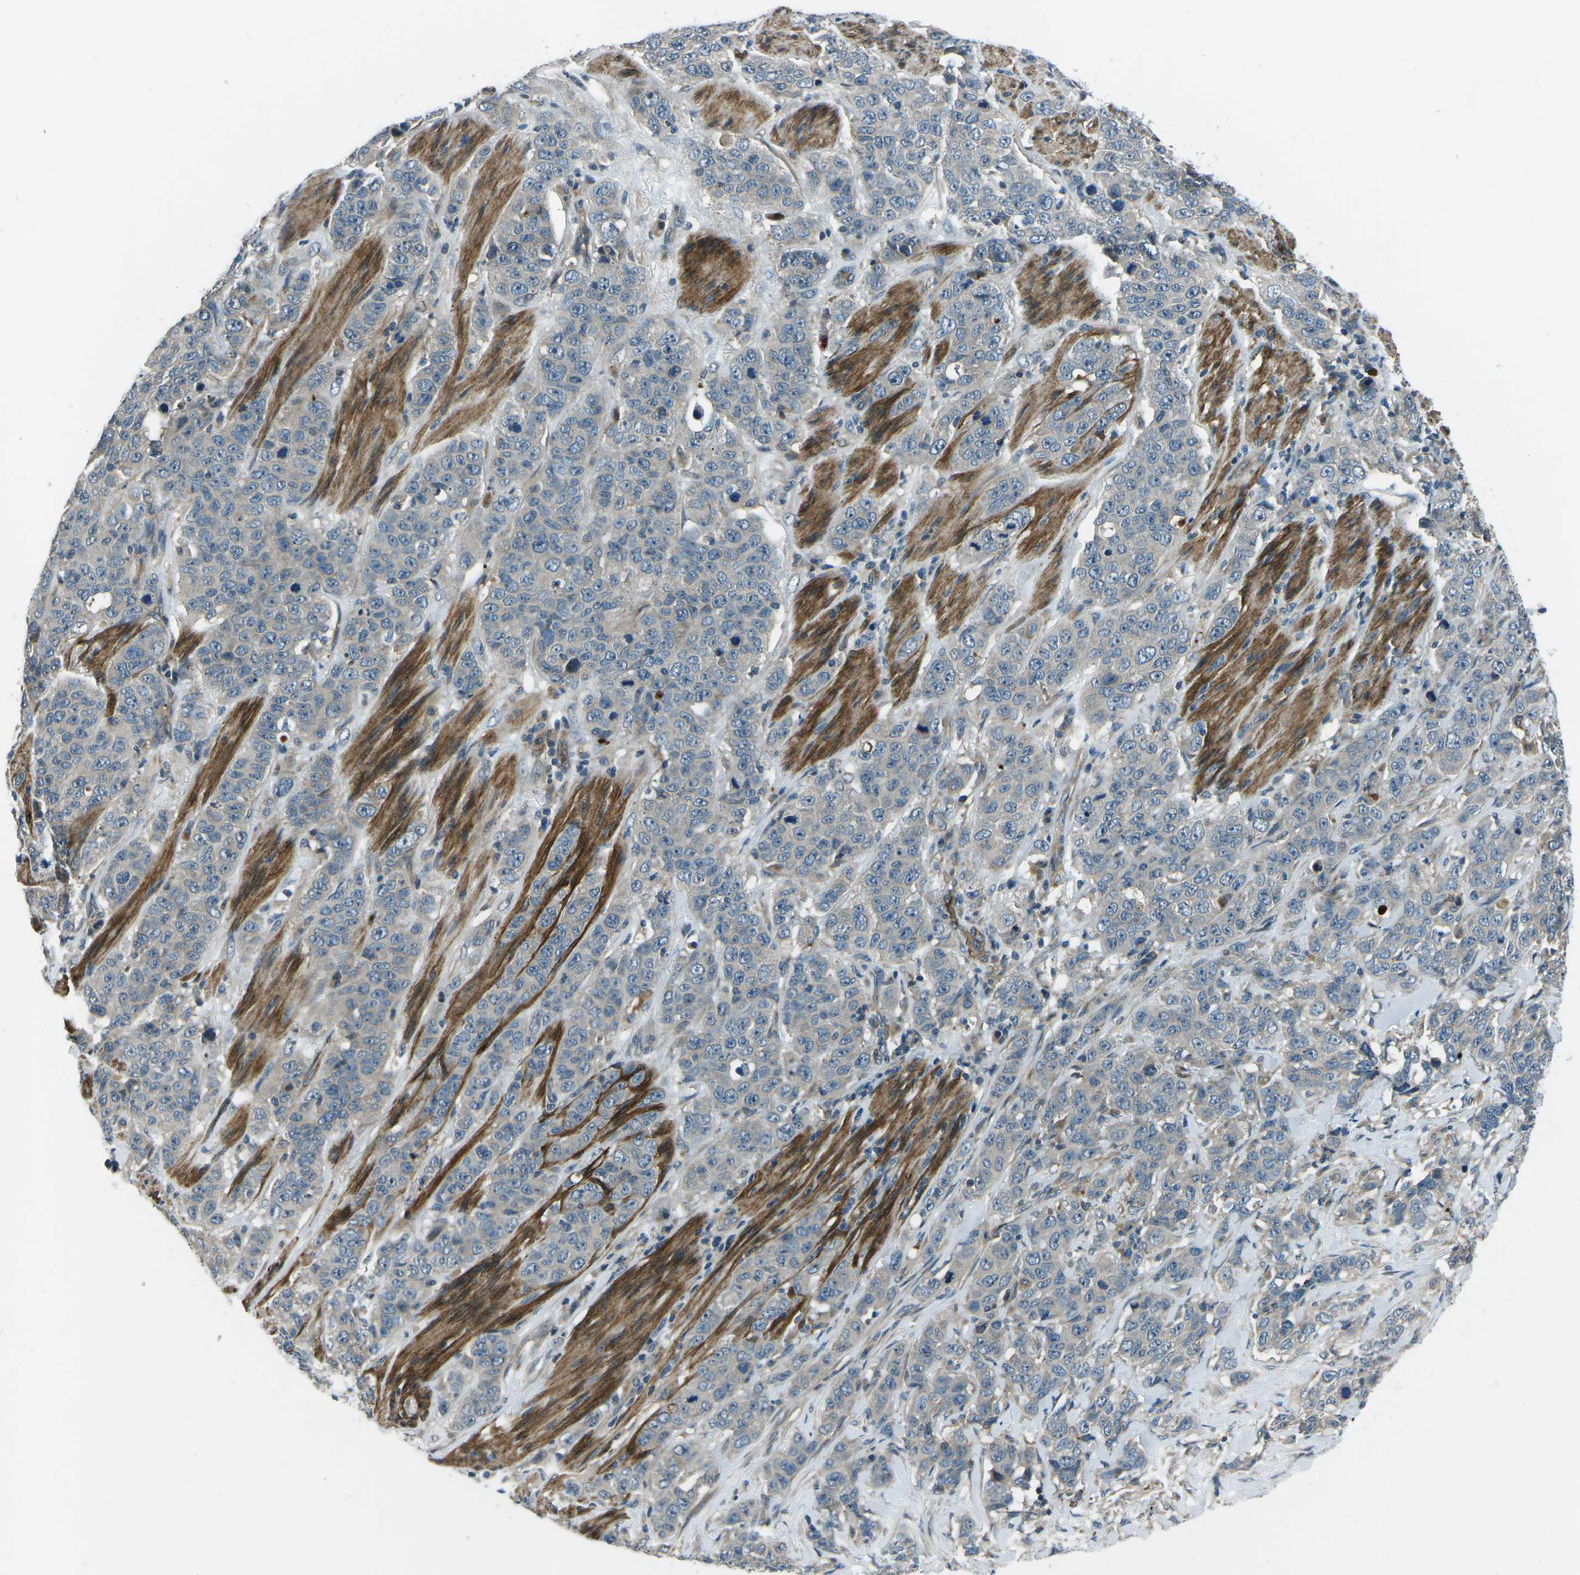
{"staining": {"intensity": "weak", "quantity": "<25%", "location": "cytoplasmic/membranous"}, "tissue": "stomach cancer", "cell_type": "Tumor cells", "image_type": "cancer", "snomed": [{"axis": "morphology", "description": "Adenocarcinoma, NOS"}, {"axis": "topography", "description": "Stomach"}], "caption": "IHC photomicrograph of human stomach cancer stained for a protein (brown), which displays no staining in tumor cells.", "gene": "AFAP1", "patient": {"sex": "male", "age": 48}}